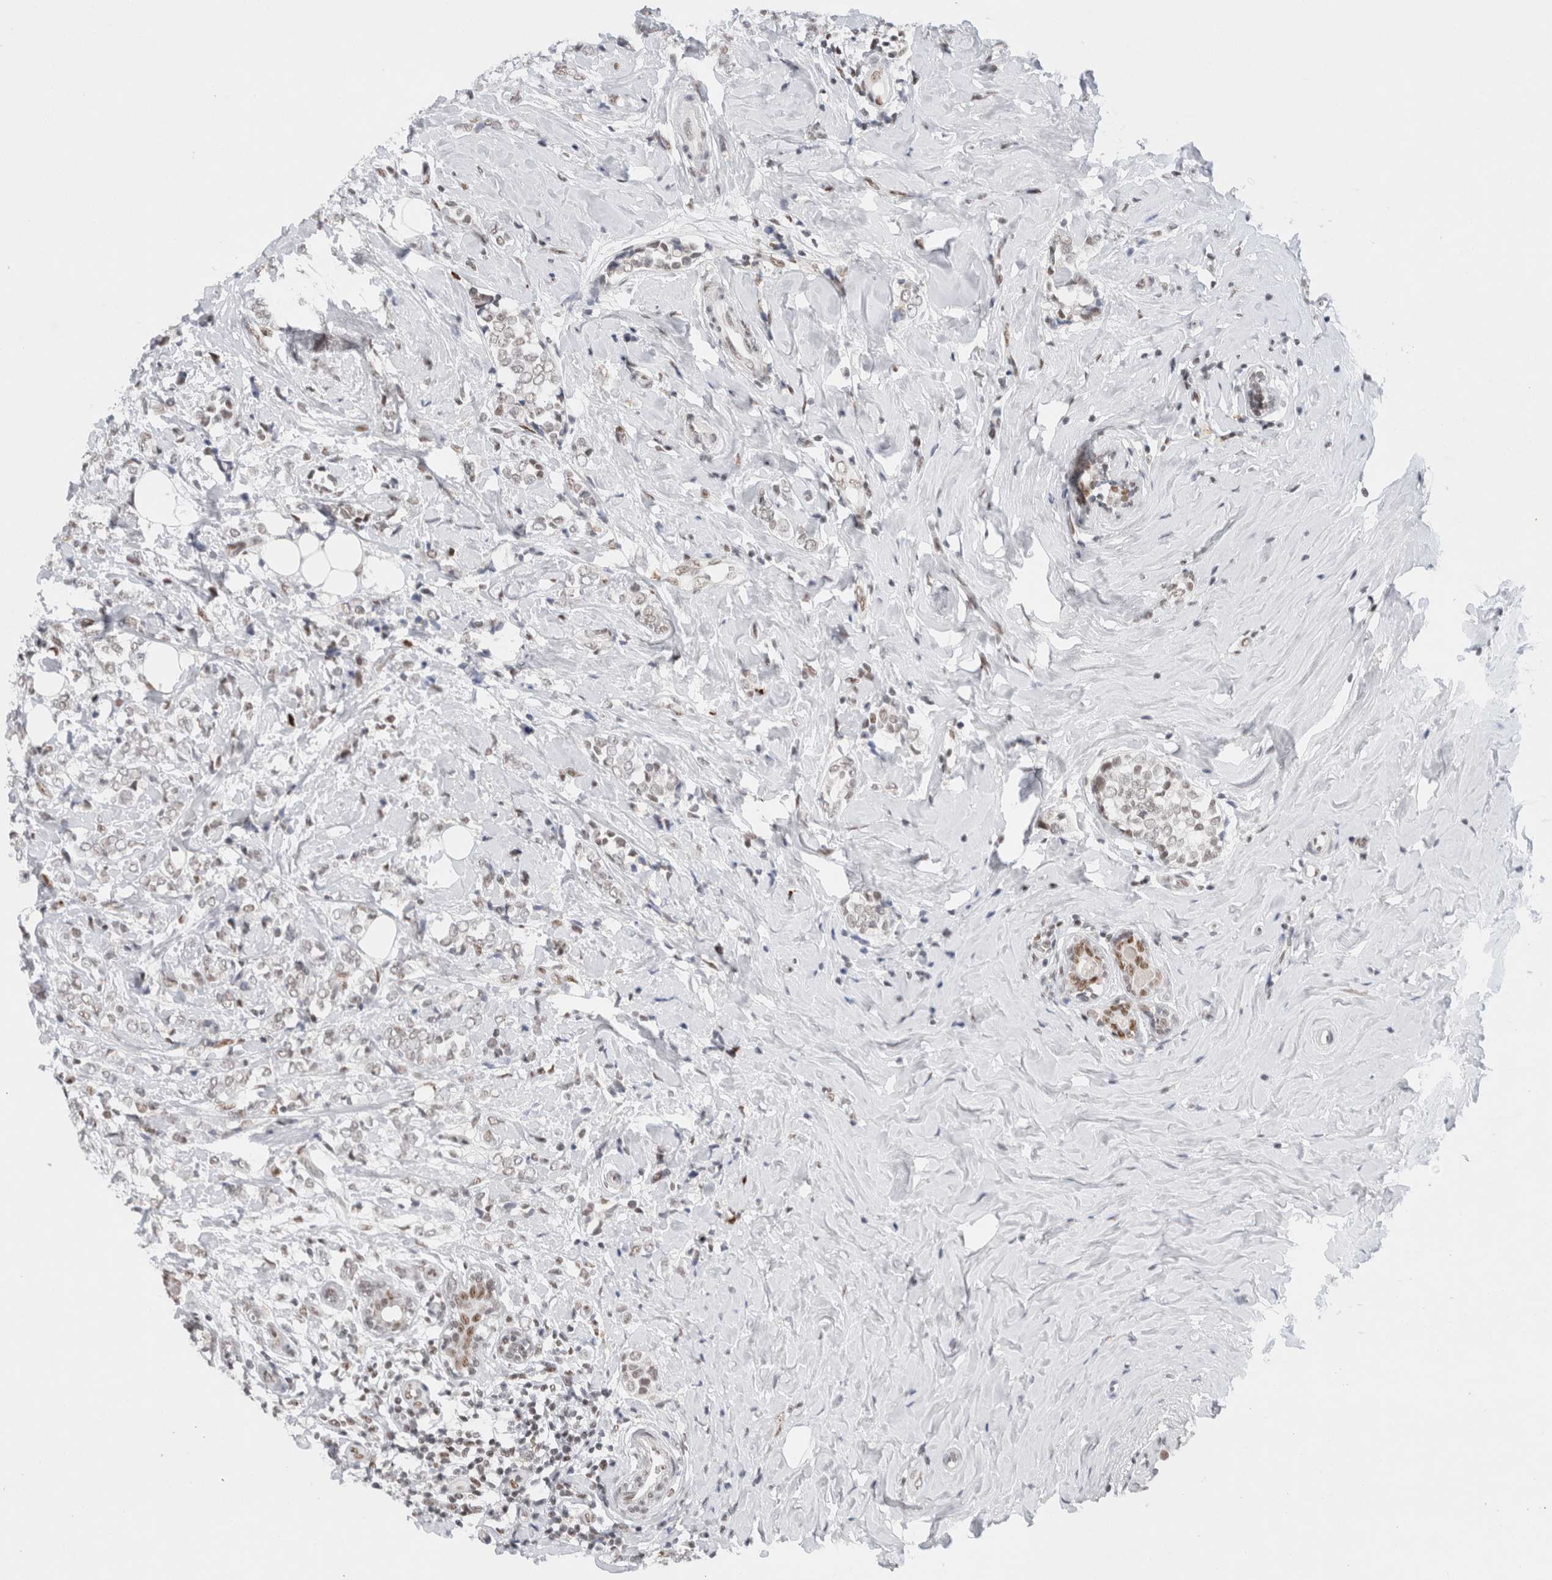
{"staining": {"intensity": "negative", "quantity": "none", "location": "none"}, "tissue": "breast cancer", "cell_type": "Tumor cells", "image_type": "cancer", "snomed": [{"axis": "morphology", "description": "Normal tissue, NOS"}, {"axis": "morphology", "description": "Lobular carcinoma"}, {"axis": "topography", "description": "Breast"}], "caption": "An image of breast cancer (lobular carcinoma) stained for a protein demonstrates no brown staining in tumor cells.", "gene": "COPS7A", "patient": {"sex": "female", "age": 47}}